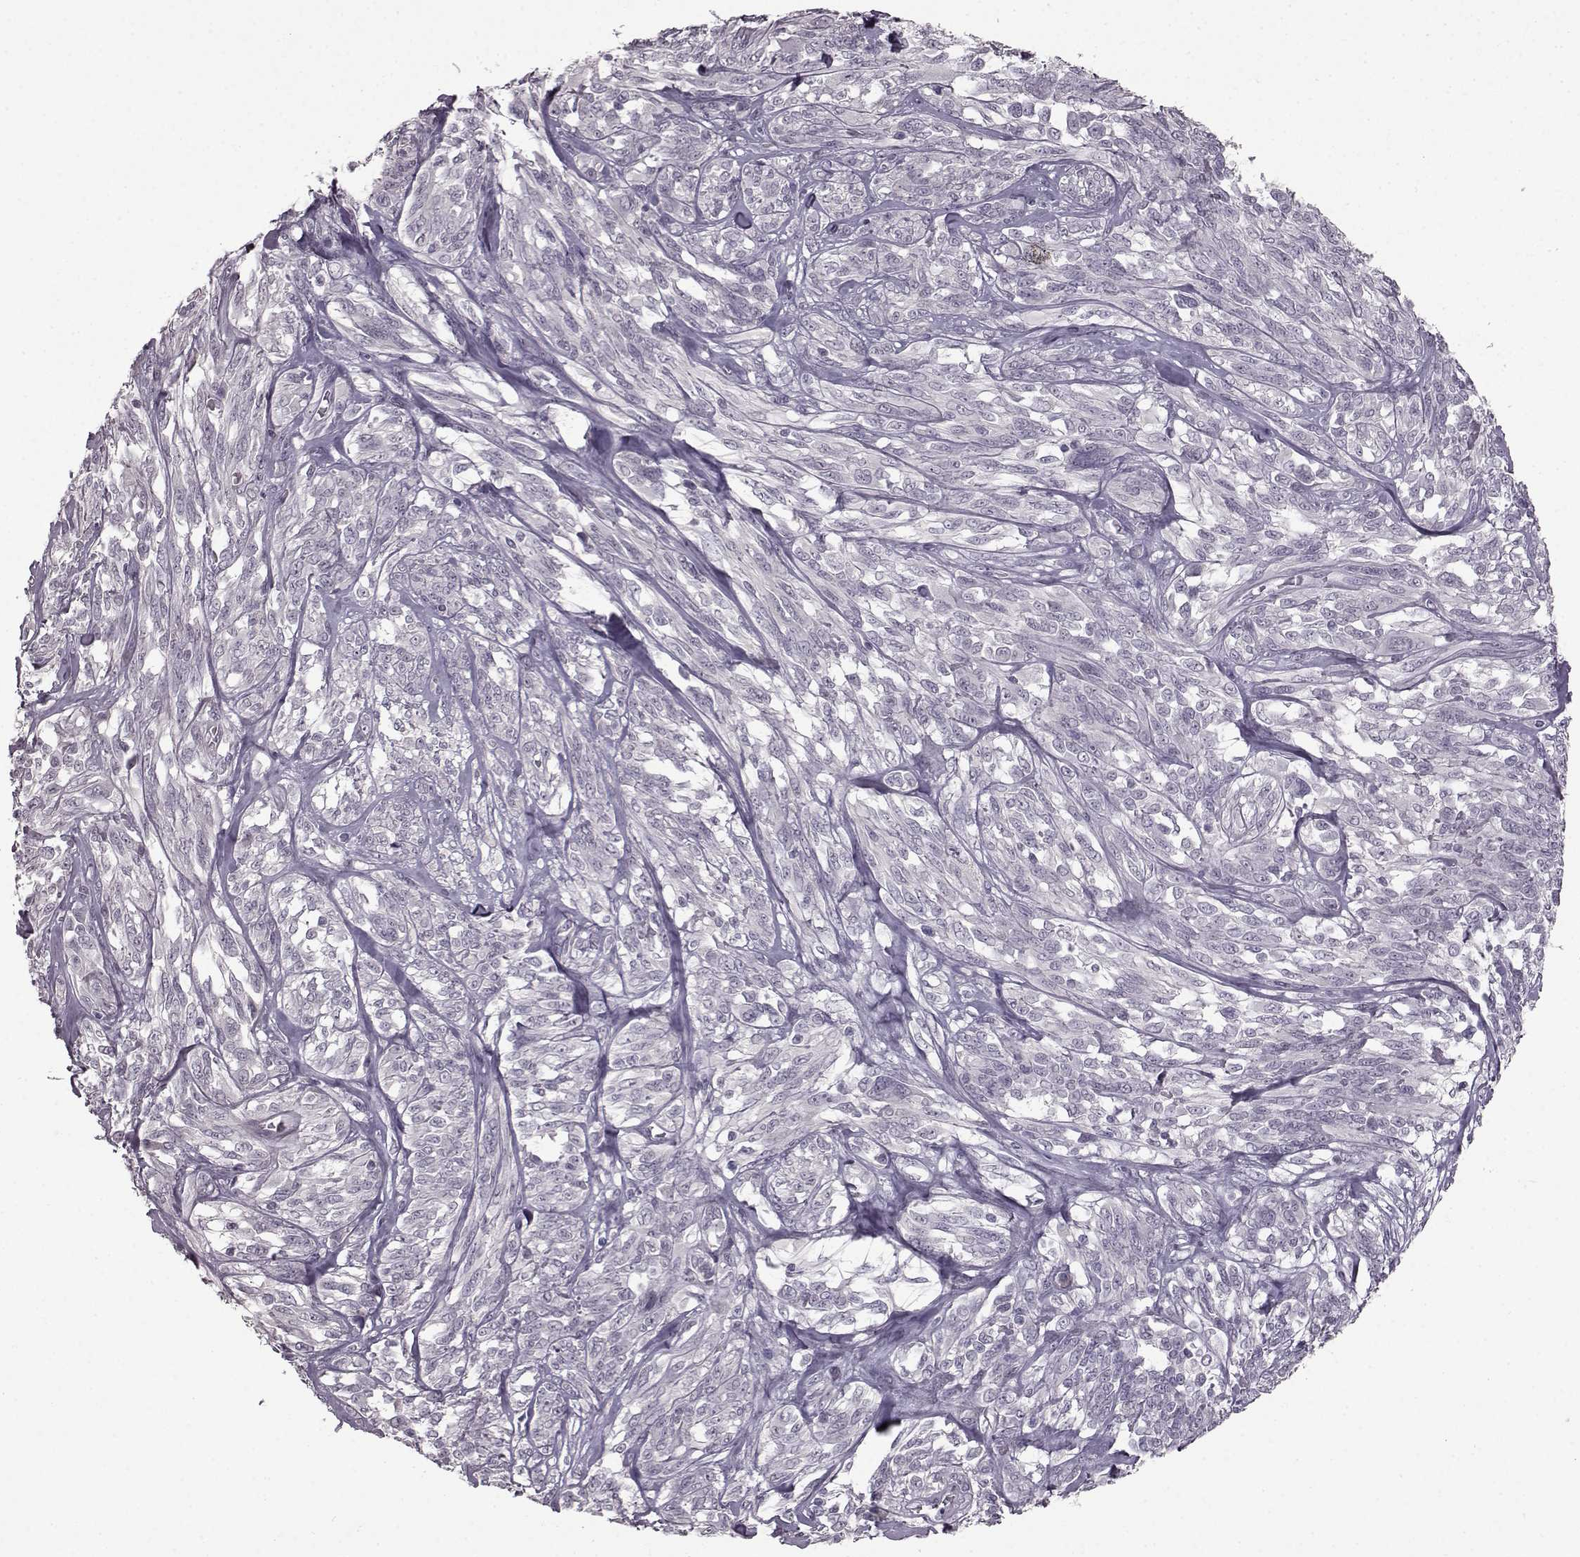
{"staining": {"intensity": "negative", "quantity": "none", "location": "none"}, "tissue": "melanoma", "cell_type": "Tumor cells", "image_type": "cancer", "snomed": [{"axis": "morphology", "description": "Malignant melanoma, NOS"}, {"axis": "topography", "description": "Skin"}], "caption": "IHC histopathology image of neoplastic tissue: human melanoma stained with DAB (3,3'-diaminobenzidine) exhibits no significant protein expression in tumor cells.", "gene": "LHB", "patient": {"sex": "female", "age": 91}}